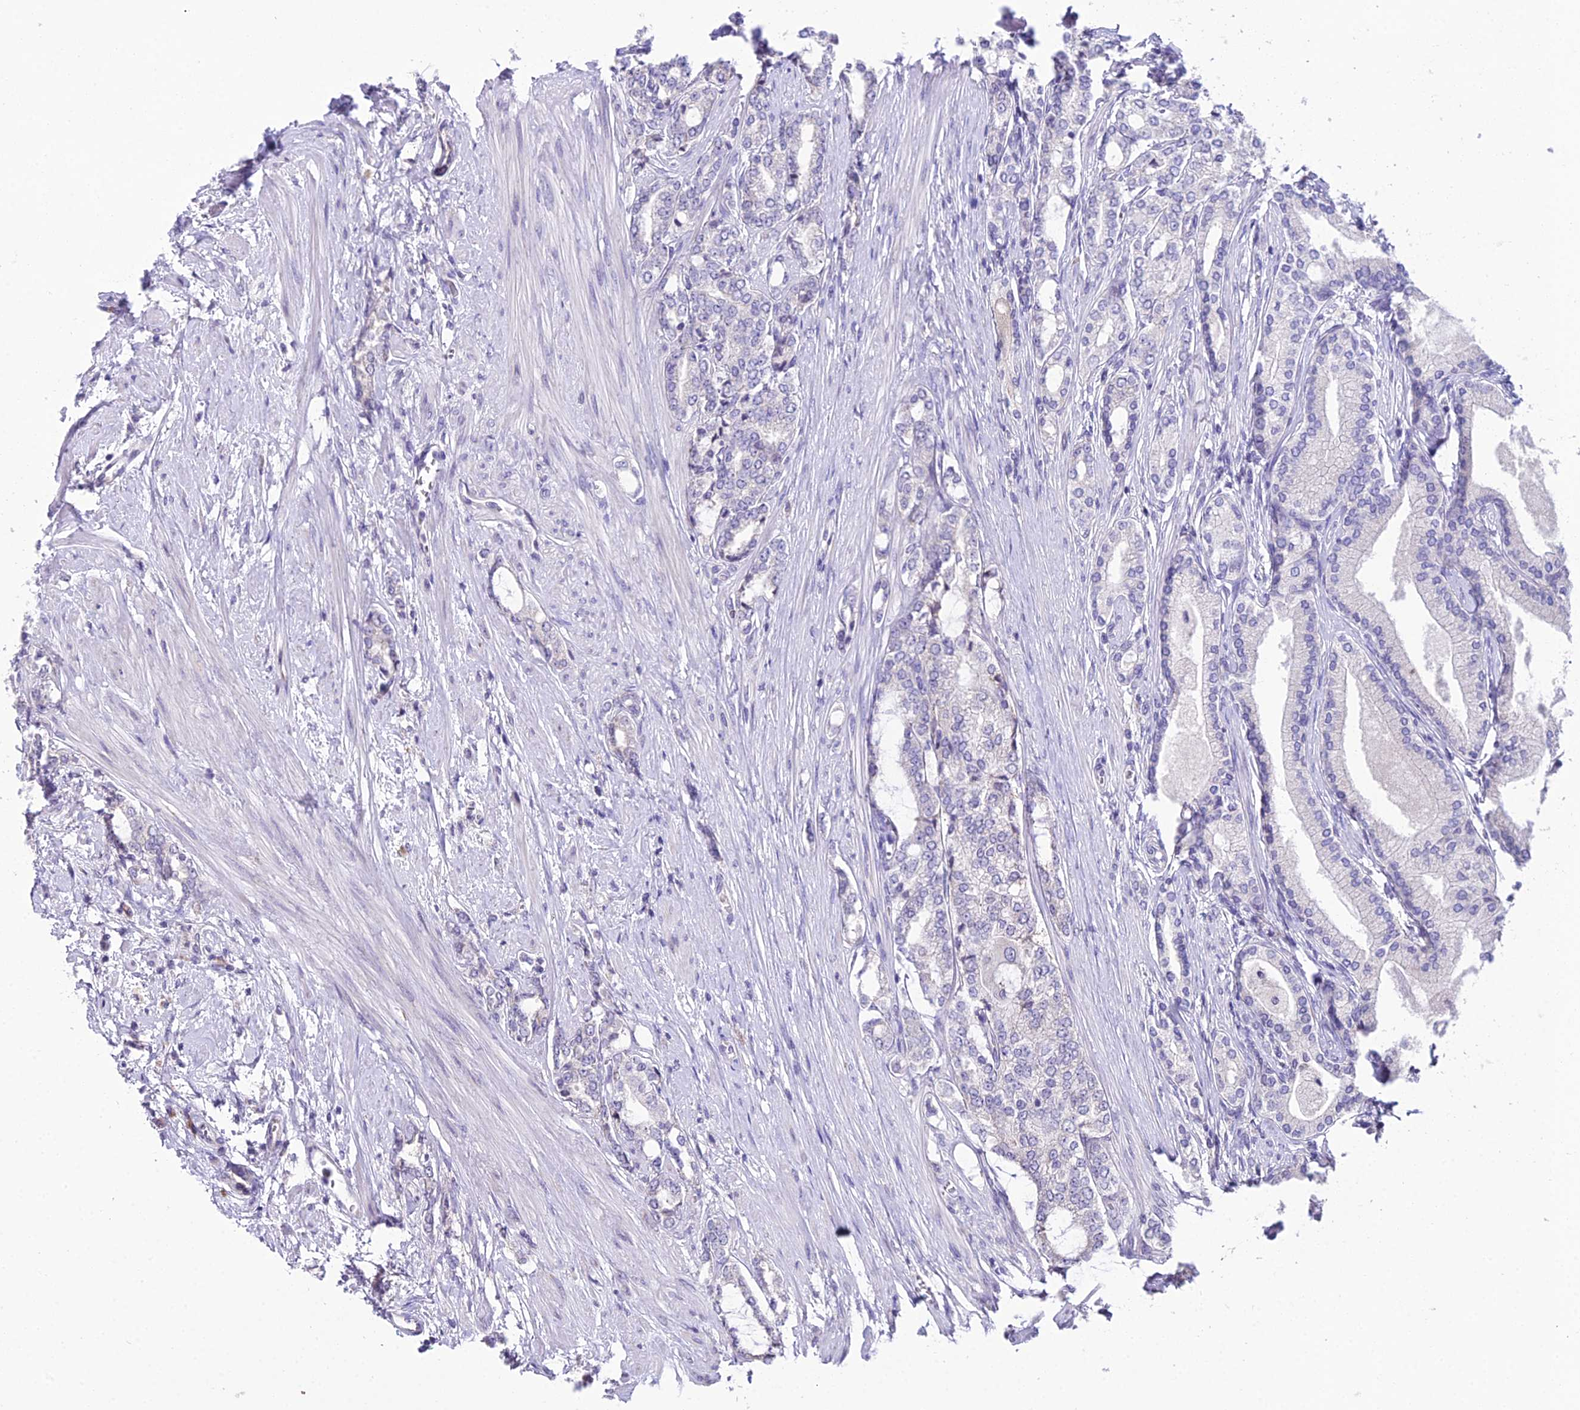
{"staining": {"intensity": "negative", "quantity": "none", "location": "none"}, "tissue": "prostate cancer", "cell_type": "Tumor cells", "image_type": "cancer", "snomed": [{"axis": "morphology", "description": "Adenocarcinoma, High grade"}, {"axis": "topography", "description": "Prostate"}], "caption": "Immunohistochemical staining of prostate high-grade adenocarcinoma exhibits no significant expression in tumor cells.", "gene": "RPS26", "patient": {"sex": "male", "age": 64}}